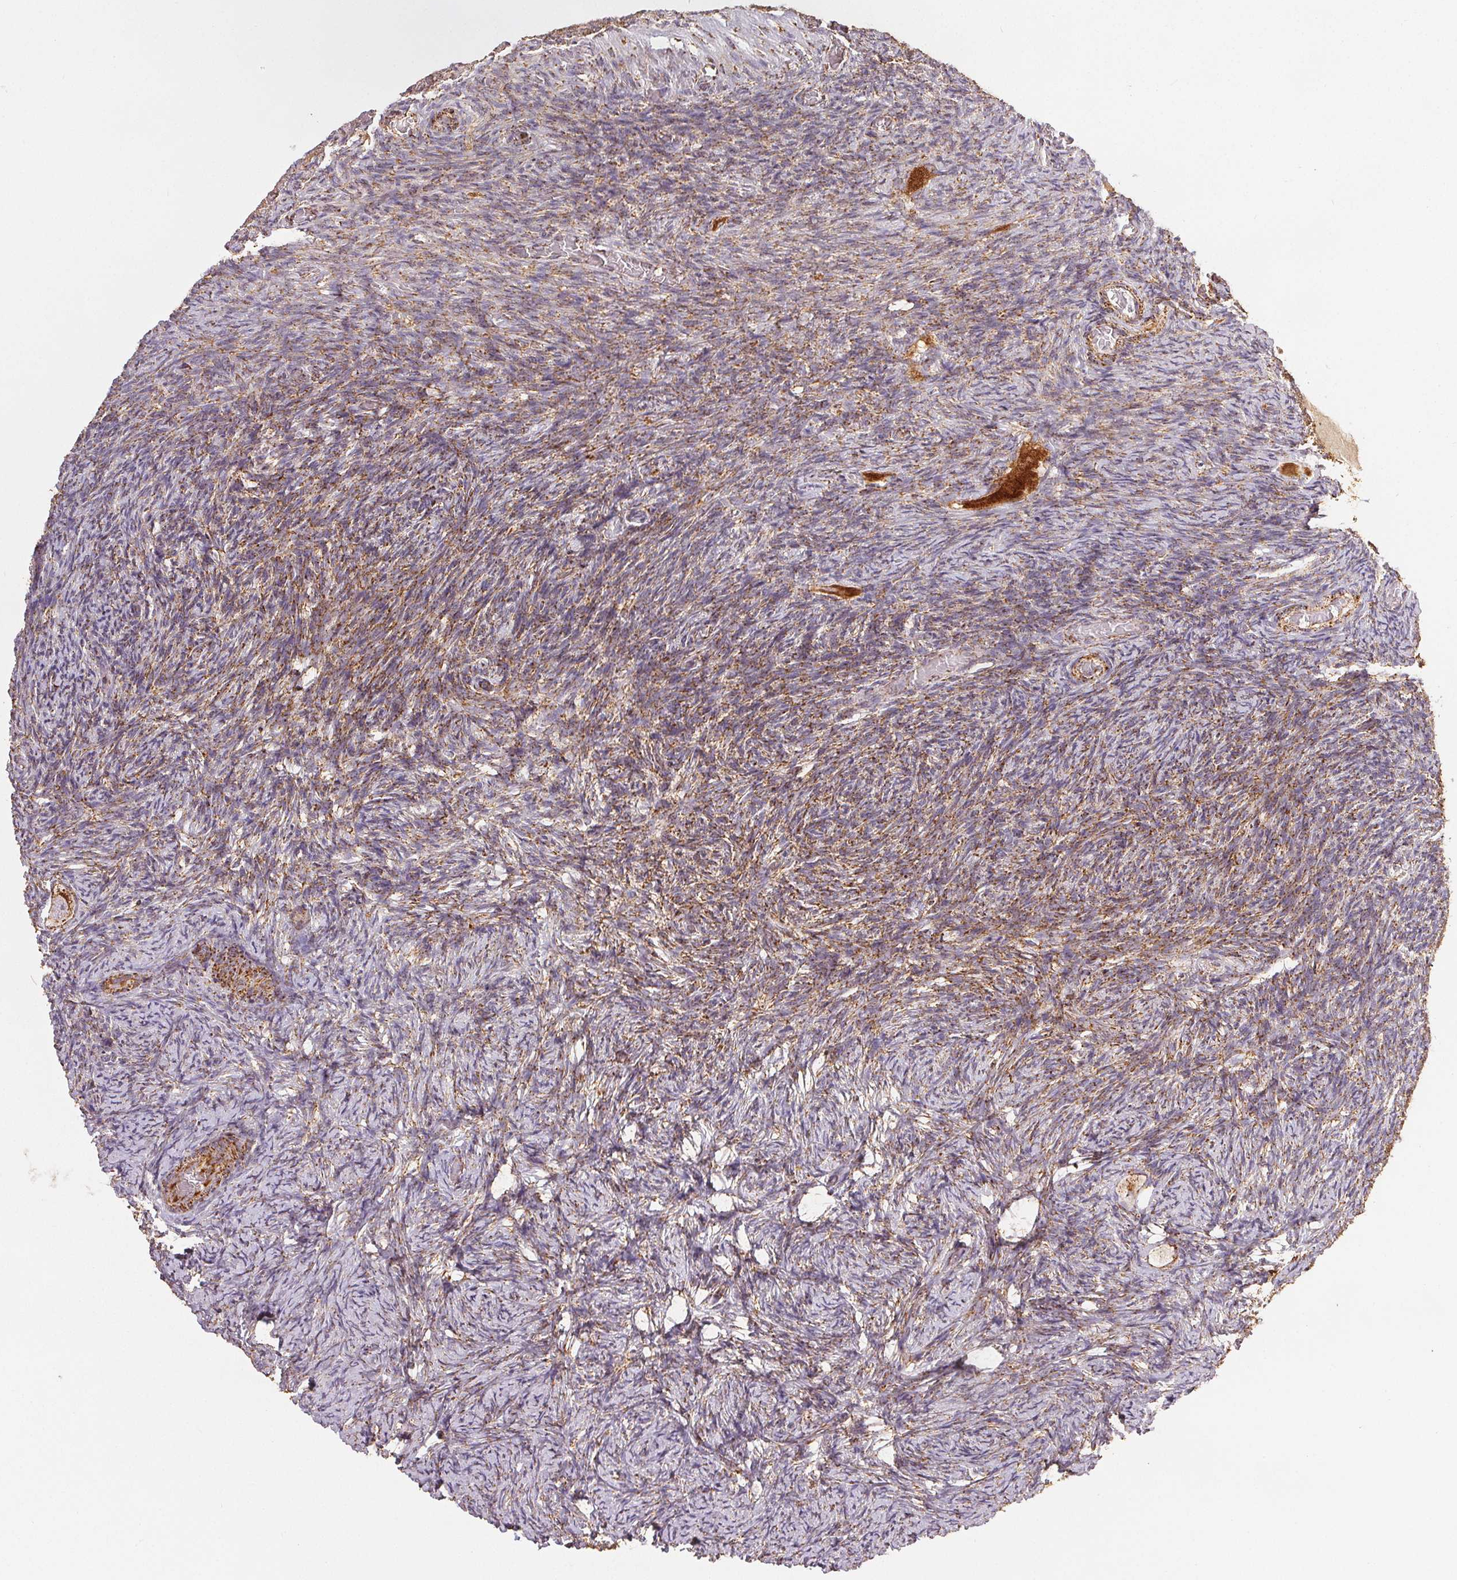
{"staining": {"intensity": "moderate", "quantity": ">75%", "location": "cytoplasmic/membranous"}, "tissue": "ovary", "cell_type": "Follicle cells", "image_type": "normal", "snomed": [{"axis": "morphology", "description": "Normal tissue, NOS"}, {"axis": "topography", "description": "Ovary"}], "caption": "High-power microscopy captured an immunohistochemistry histopathology image of normal ovary, revealing moderate cytoplasmic/membranous positivity in about >75% of follicle cells. (Brightfield microscopy of DAB IHC at high magnification).", "gene": "SDHB", "patient": {"sex": "female", "age": 34}}